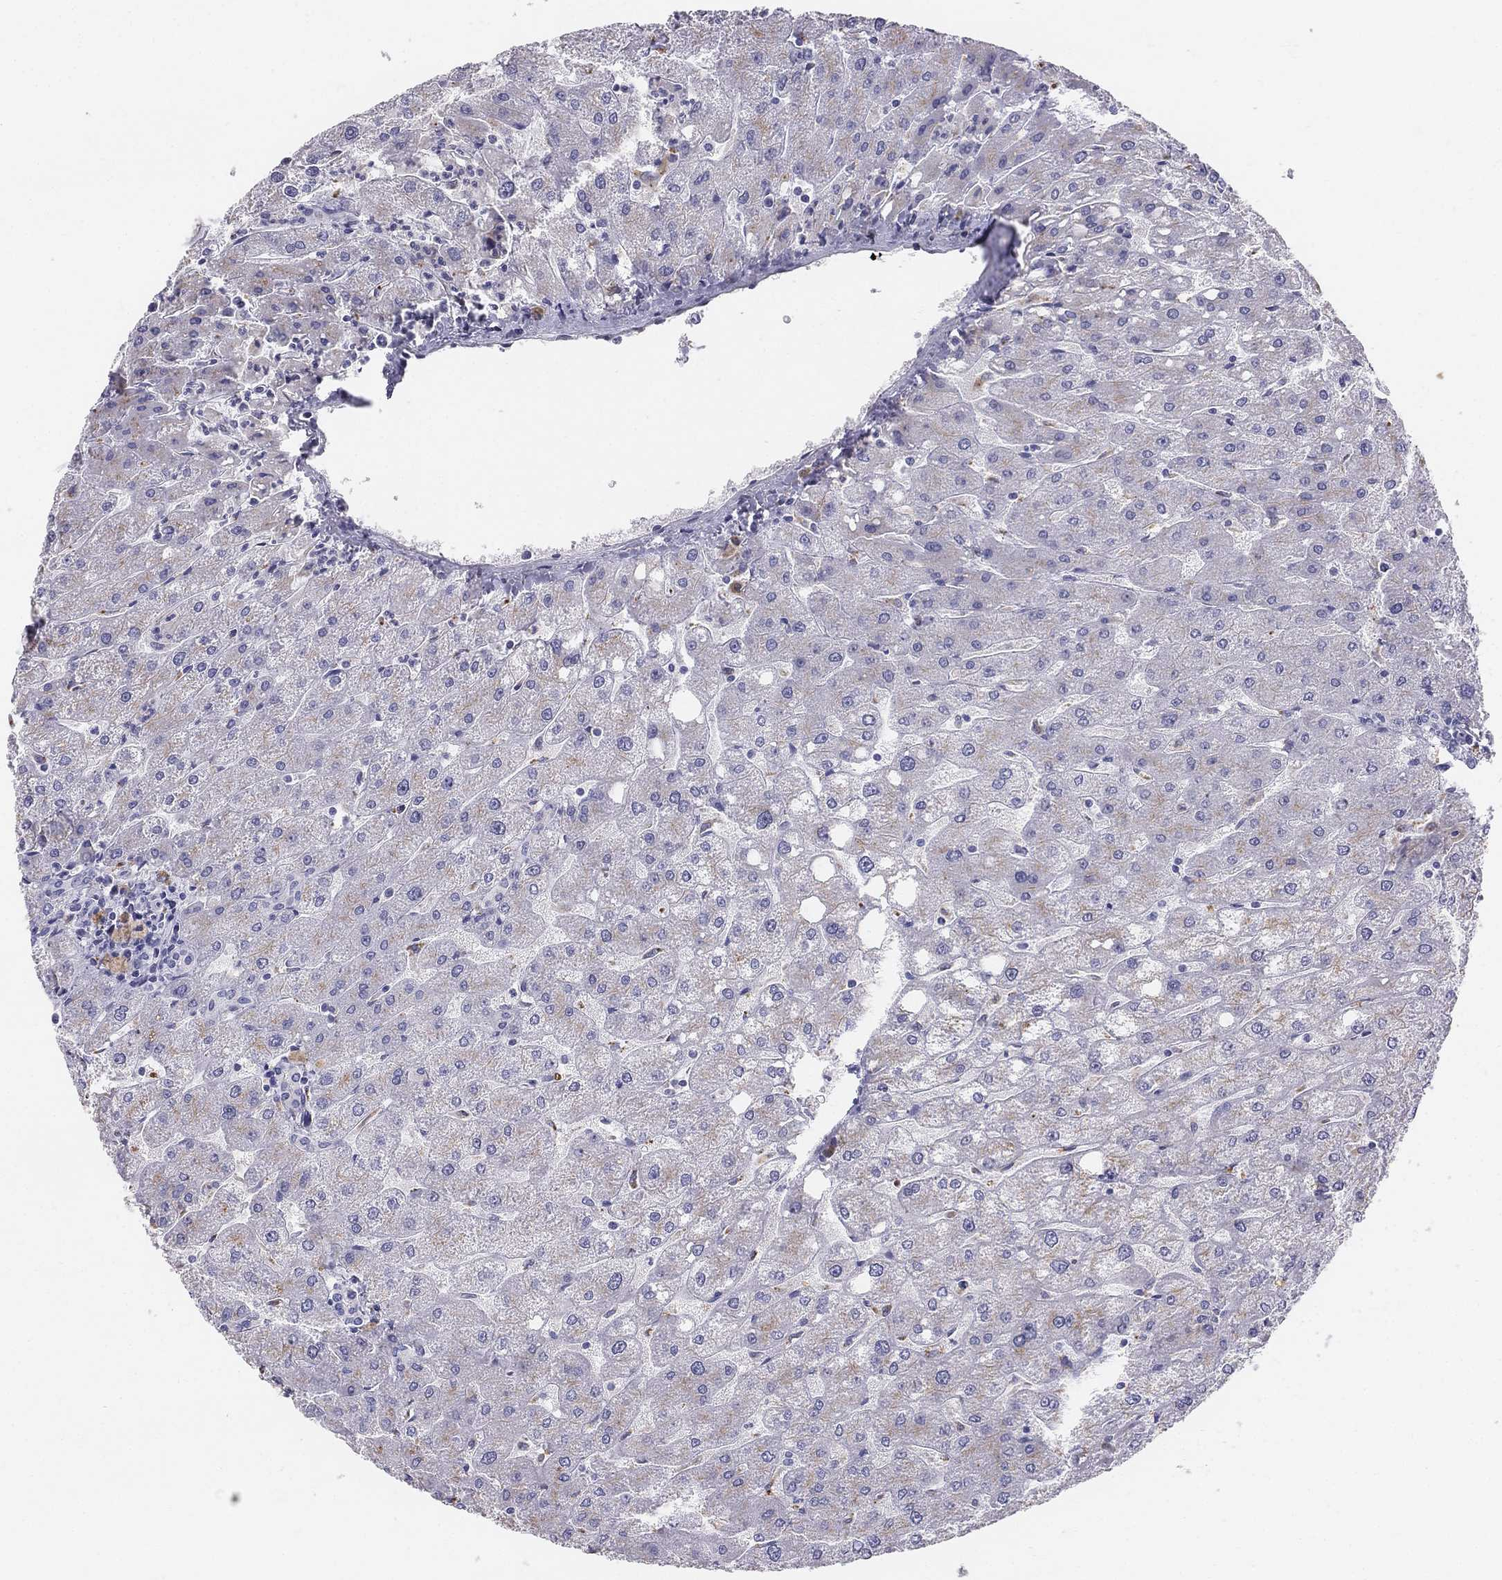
{"staining": {"intensity": "negative", "quantity": "none", "location": "none"}, "tissue": "liver", "cell_type": "Cholangiocytes", "image_type": "normal", "snomed": [{"axis": "morphology", "description": "Normal tissue, NOS"}, {"axis": "topography", "description": "Liver"}], "caption": "Protein analysis of normal liver reveals no significant expression in cholangiocytes. (Brightfield microscopy of DAB IHC at high magnification).", "gene": "ALOXE3", "patient": {"sex": "male", "age": 67}}